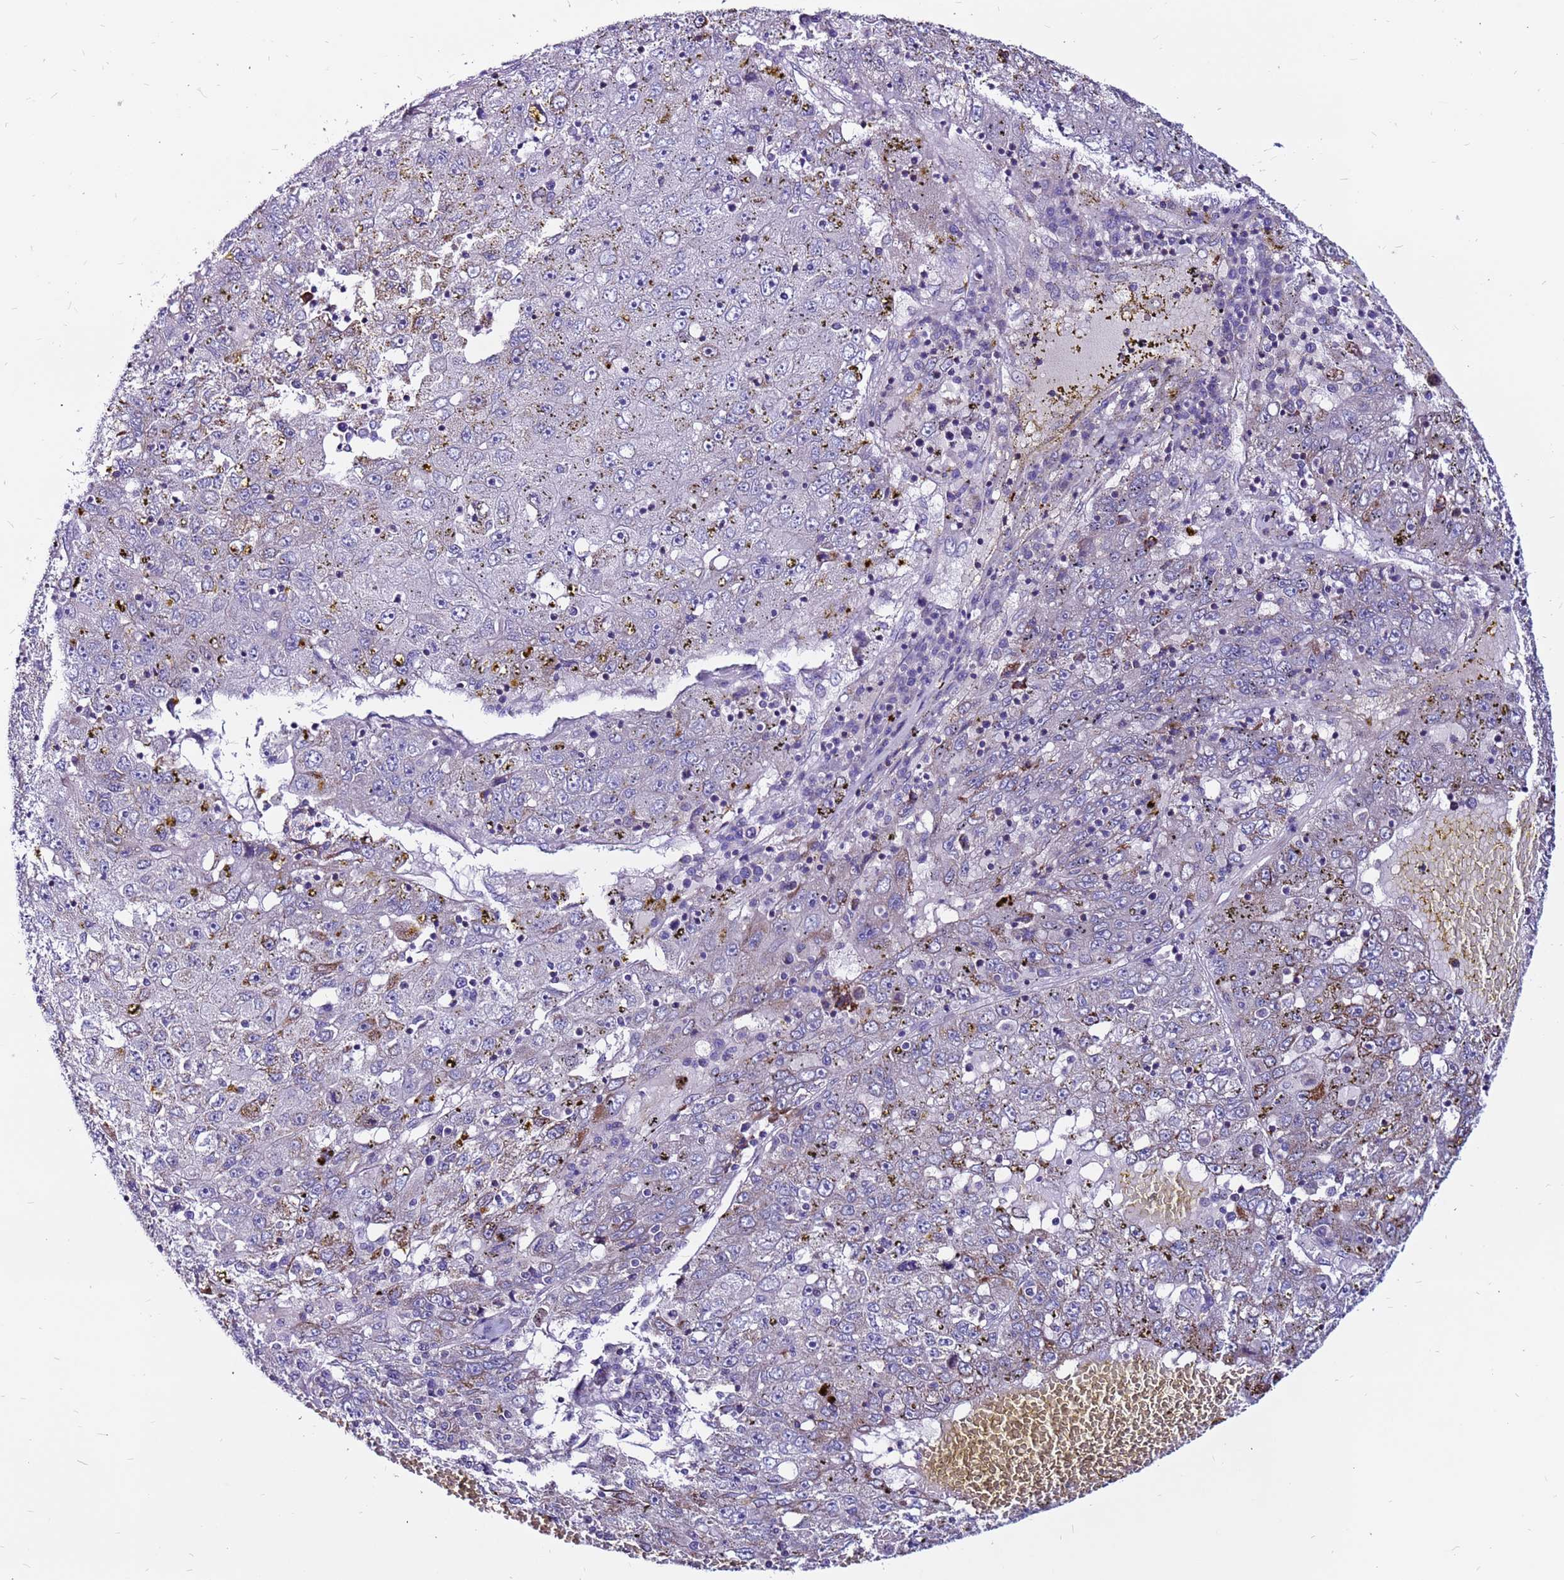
{"staining": {"intensity": "moderate", "quantity": "<25%", "location": "cytoplasmic/membranous"}, "tissue": "liver cancer", "cell_type": "Tumor cells", "image_type": "cancer", "snomed": [{"axis": "morphology", "description": "Carcinoma, Hepatocellular, NOS"}, {"axis": "topography", "description": "Liver"}], "caption": "Human liver cancer stained with a protein marker shows moderate staining in tumor cells.", "gene": "CCDC71", "patient": {"sex": "male", "age": 49}}